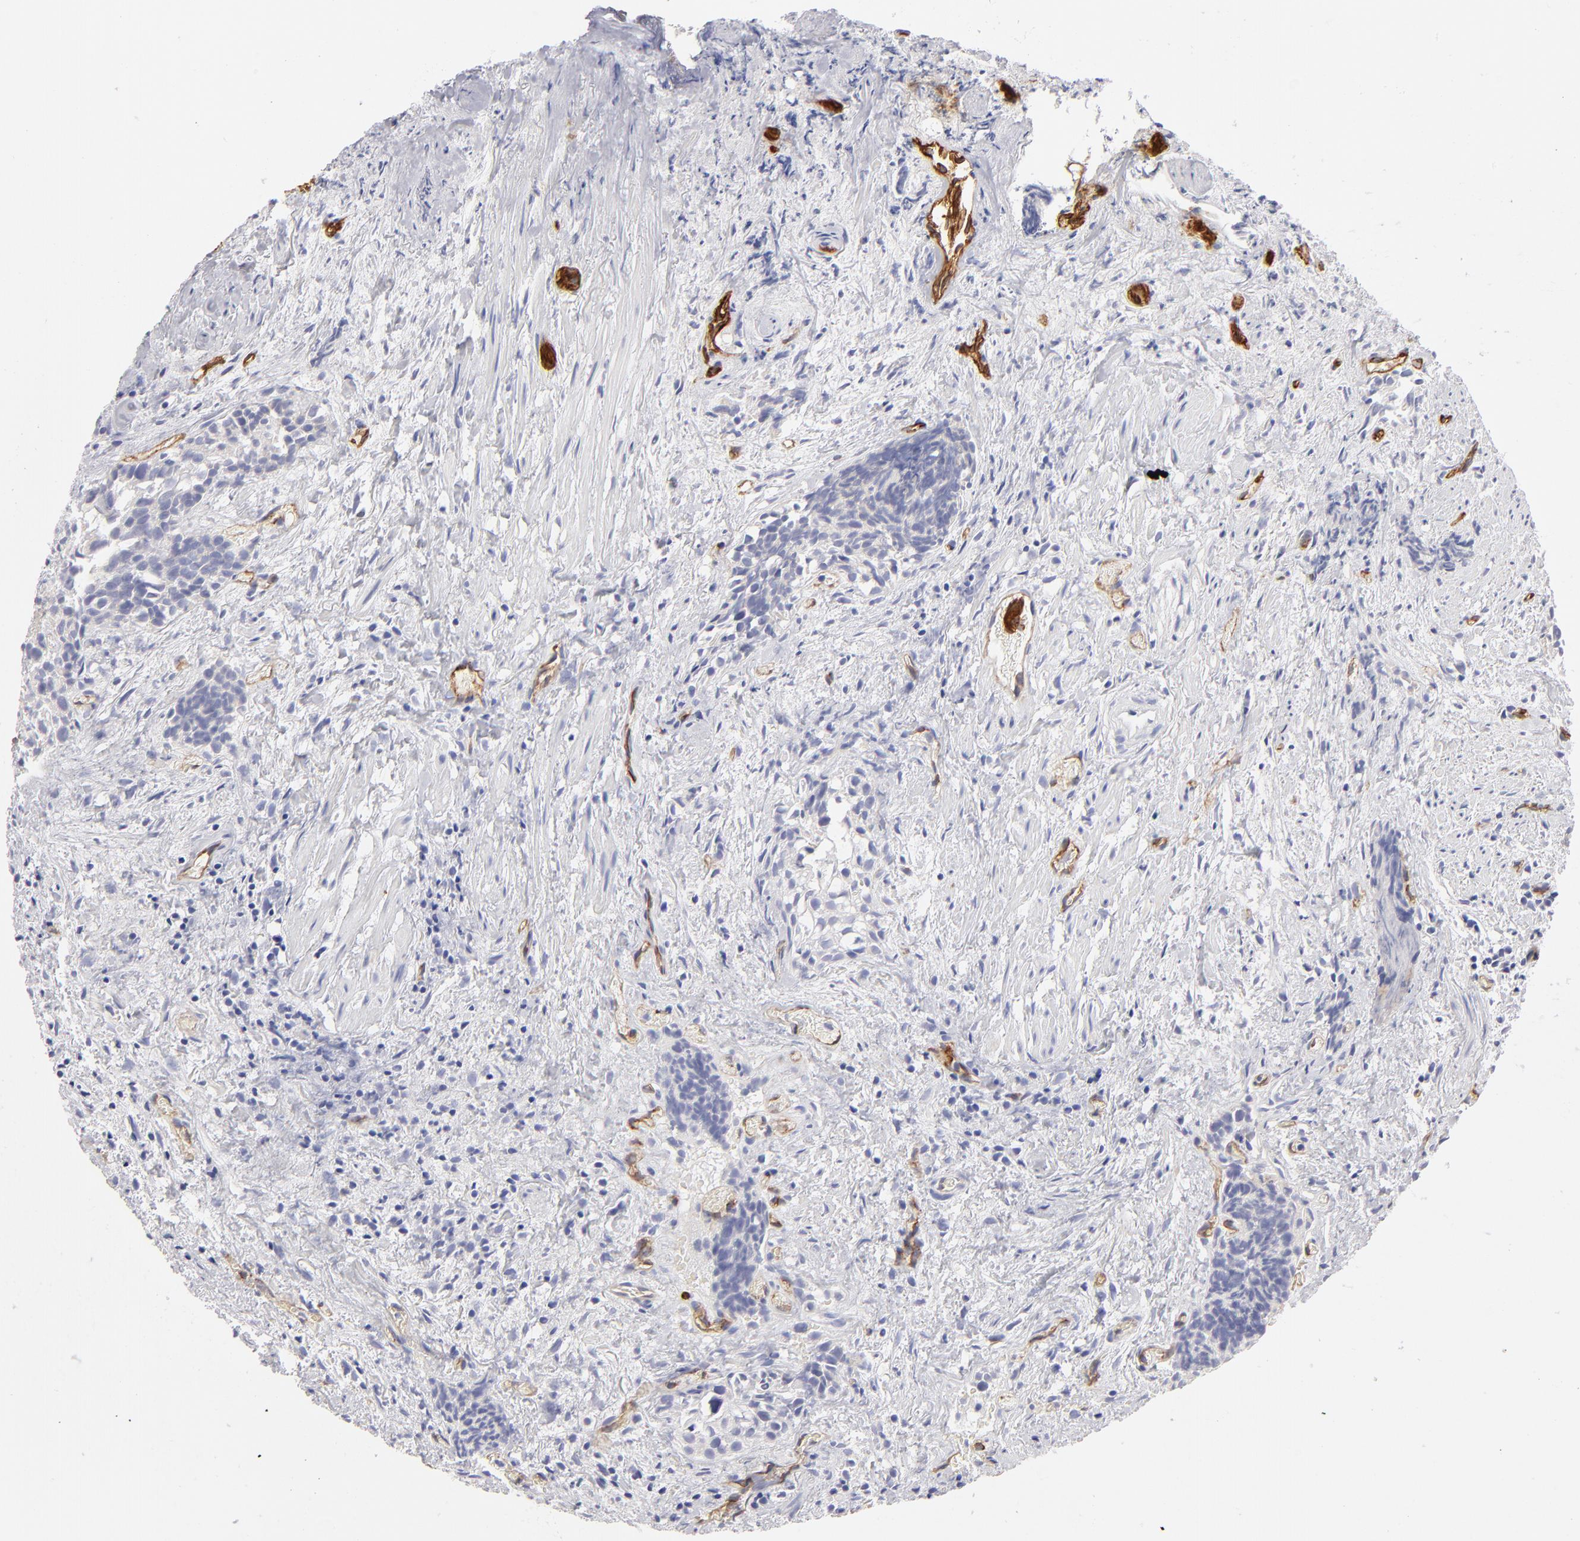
{"staining": {"intensity": "negative", "quantity": "none", "location": "none"}, "tissue": "urothelial cancer", "cell_type": "Tumor cells", "image_type": "cancer", "snomed": [{"axis": "morphology", "description": "Urothelial carcinoma, High grade"}, {"axis": "topography", "description": "Urinary bladder"}], "caption": "Tumor cells are negative for brown protein staining in urothelial carcinoma (high-grade). (DAB immunohistochemistry (IHC) visualized using brightfield microscopy, high magnification).", "gene": "PLVAP", "patient": {"sex": "female", "age": 78}}